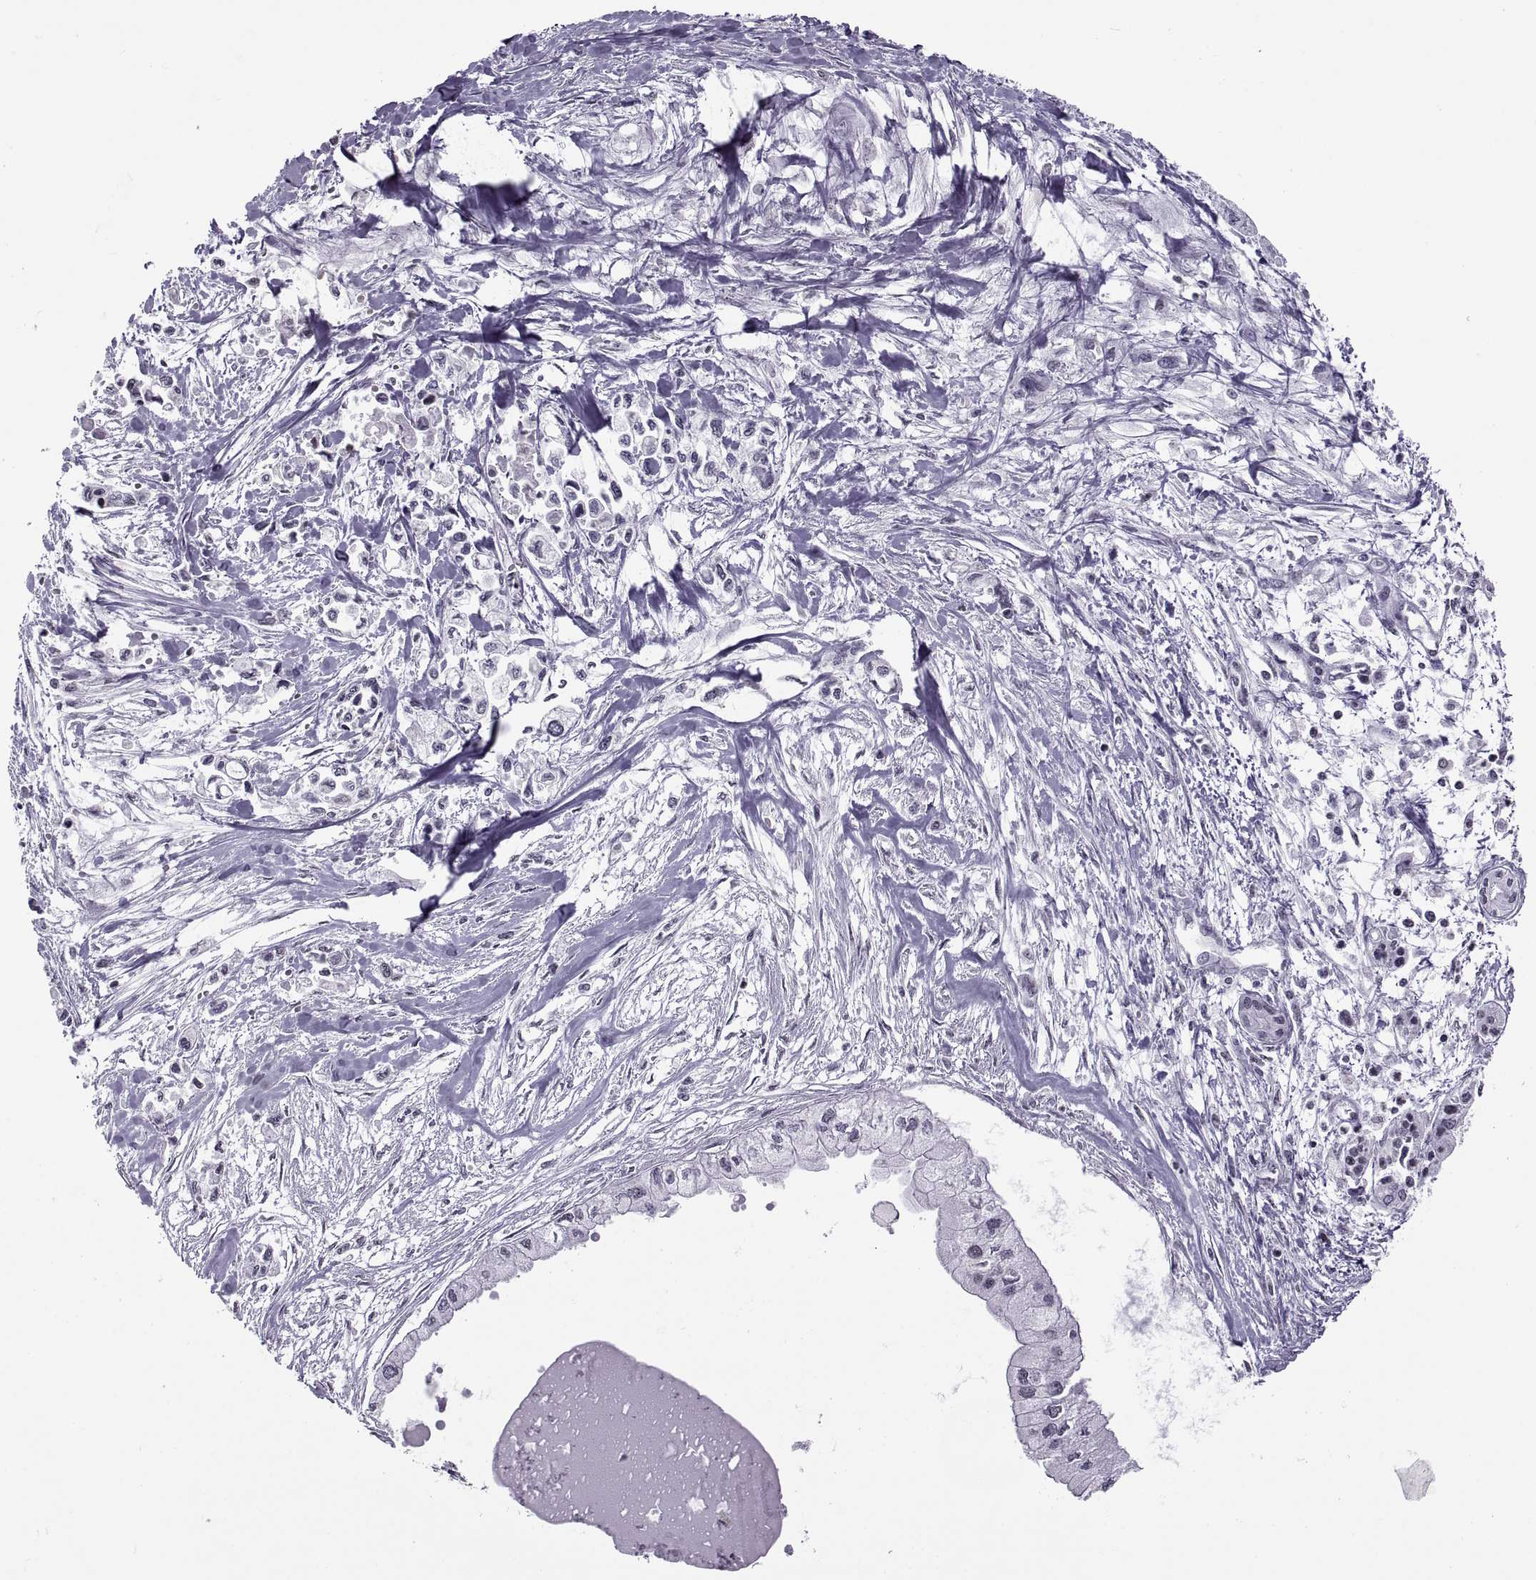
{"staining": {"intensity": "negative", "quantity": "none", "location": "none"}, "tissue": "pancreatic cancer", "cell_type": "Tumor cells", "image_type": "cancer", "snomed": [{"axis": "morphology", "description": "Adenocarcinoma, NOS"}, {"axis": "topography", "description": "Pancreas"}], "caption": "A high-resolution micrograph shows immunohistochemistry (IHC) staining of pancreatic adenocarcinoma, which reveals no significant expression in tumor cells.", "gene": "H1-8", "patient": {"sex": "female", "age": 61}}